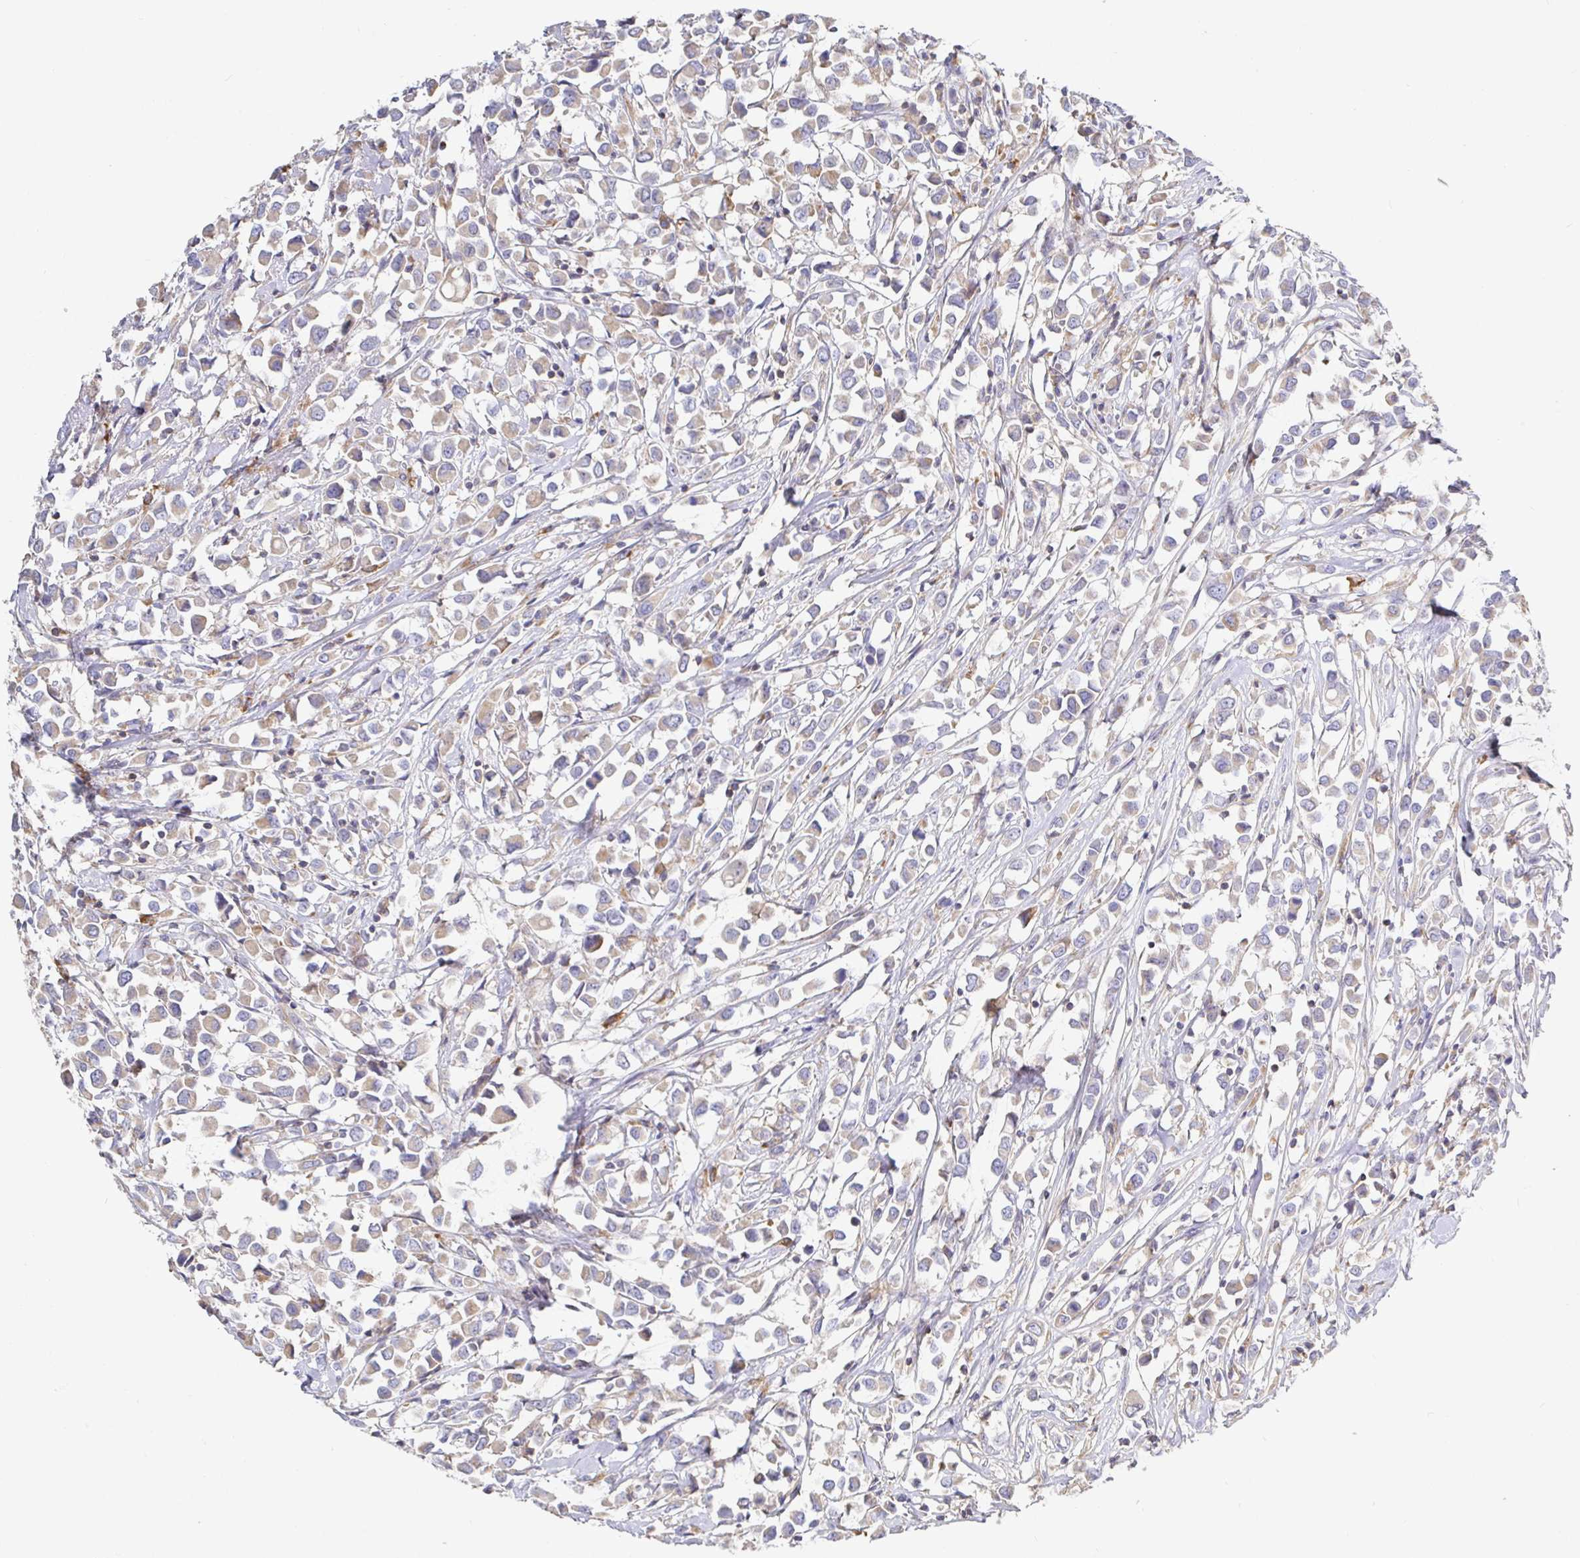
{"staining": {"intensity": "weak", "quantity": "25%-75%", "location": "cytoplasmic/membranous"}, "tissue": "breast cancer", "cell_type": "Tumor cells", "image_type": "cancer", "snomed": [{"axis": "morphology", "description": "Duct carcinoma"}, {"axis": "topography", "description": "Breast"}], "caption": "Immunohistochemical staining of human infiltrating ductal carcinoma (breast) shows low levels of weak cytoplasmic/membranous protein expression in about 25%-75% of tumor cells.", "gene": "IRAK2", "patient": {"sex": "female", "age": 61}}